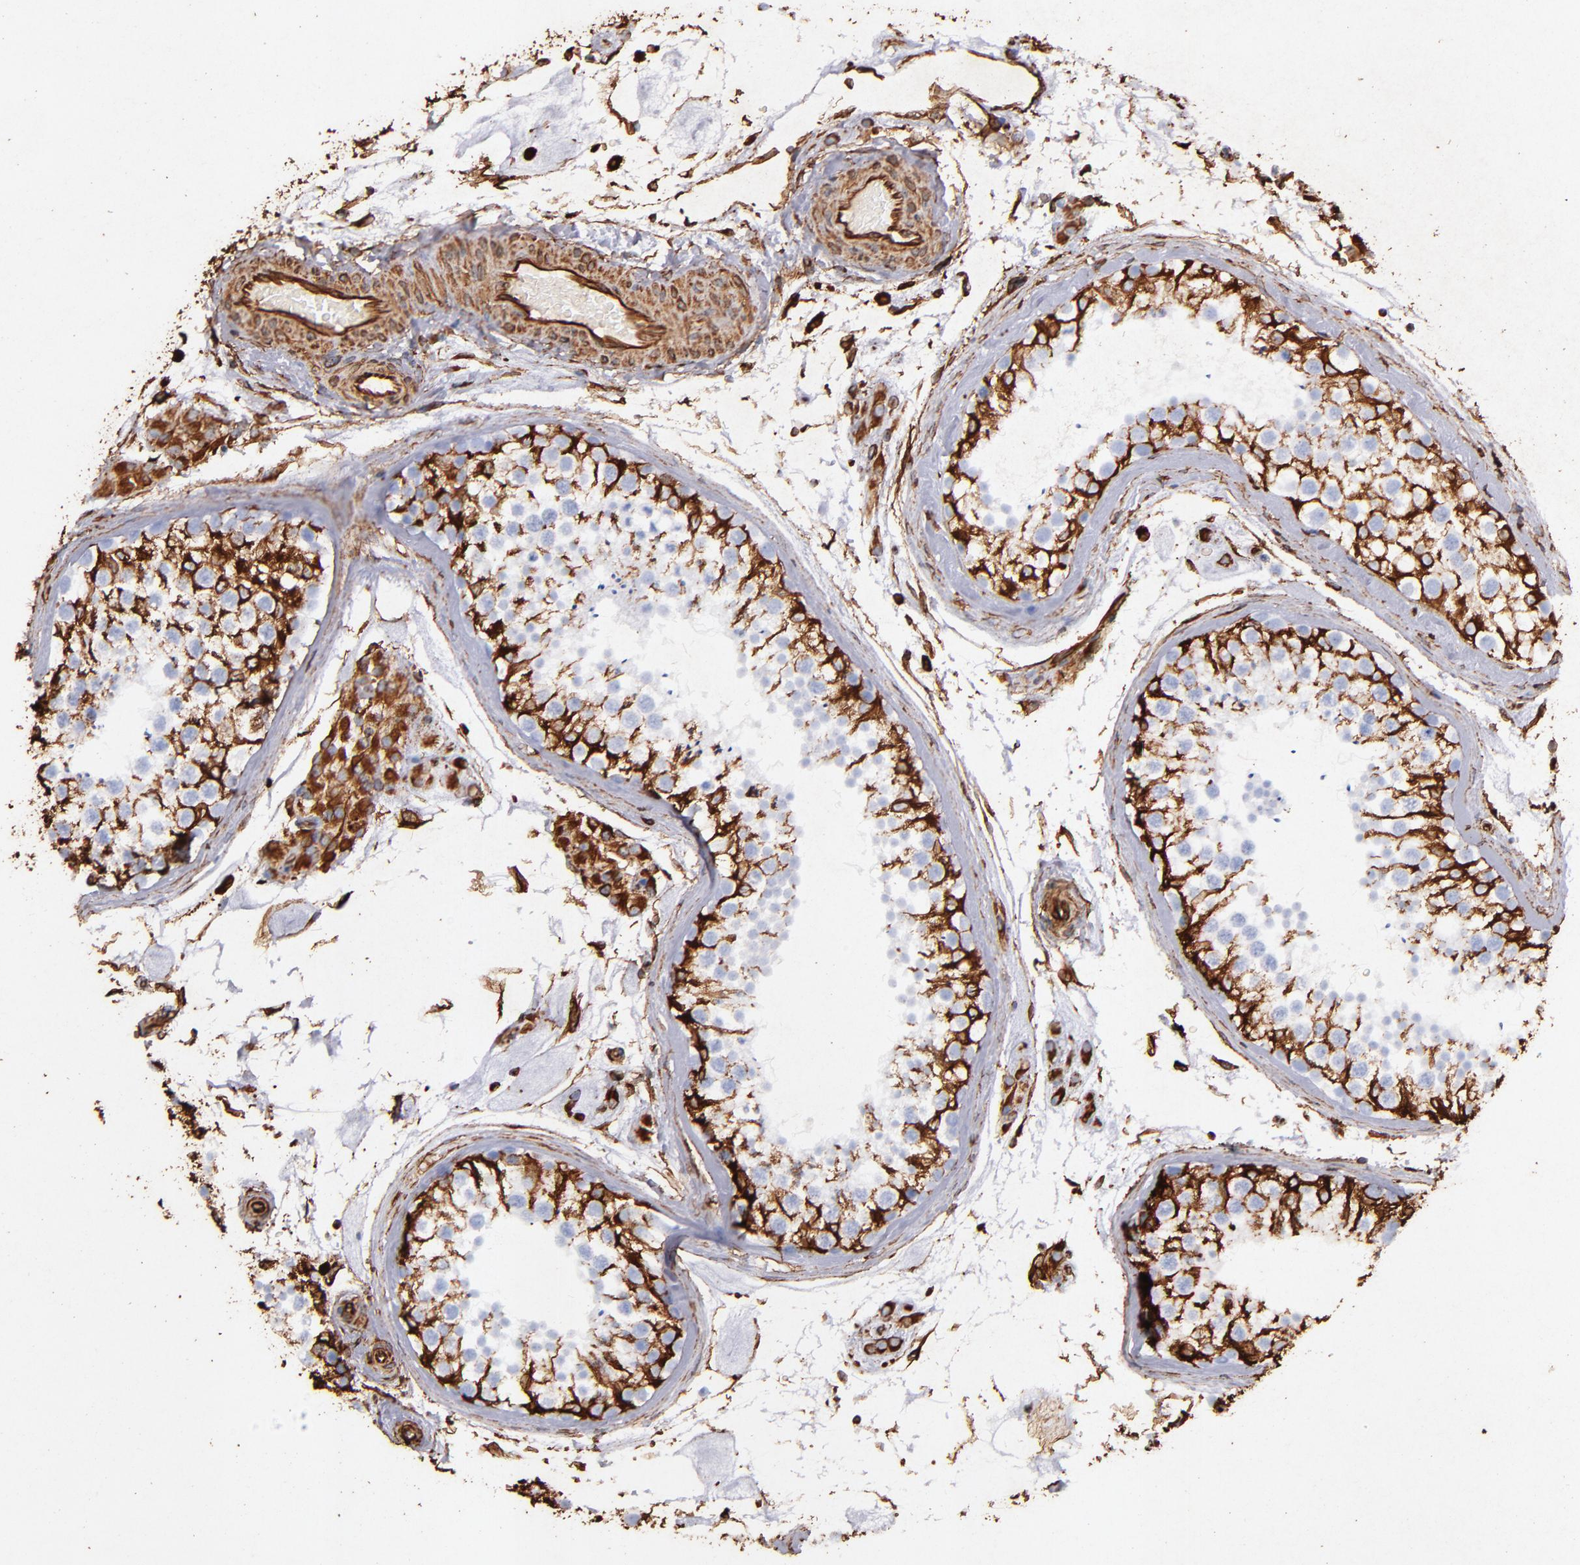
{"staining": {"intensity": "strong", "quantity": ">75%", "location": "cytoplasmic/membranous"}, "tissue": "testis", "cell_type": "Cells in seminiferous ducts", "image_type": "normal", "snomed": [{"axis": "morphology", "description": "Normal tissue, NOS"}, {"axis": "topography", "description": "Testis"}], "caption": "Immunohistochemistry (IHC) staining of normal testis, which demonstrates high levels of strong cytoplasmic/membranous expression in about >75% of cells in seminiferous ducts indicating strong cytoplasmic/membranous protein positivity. The staining was performed using DAB (brown) for protein detection and nuclei were counterstained in hematoxylin (blue).", "gene": "VIM", "patient": {"sex": "male", "age": 46}}